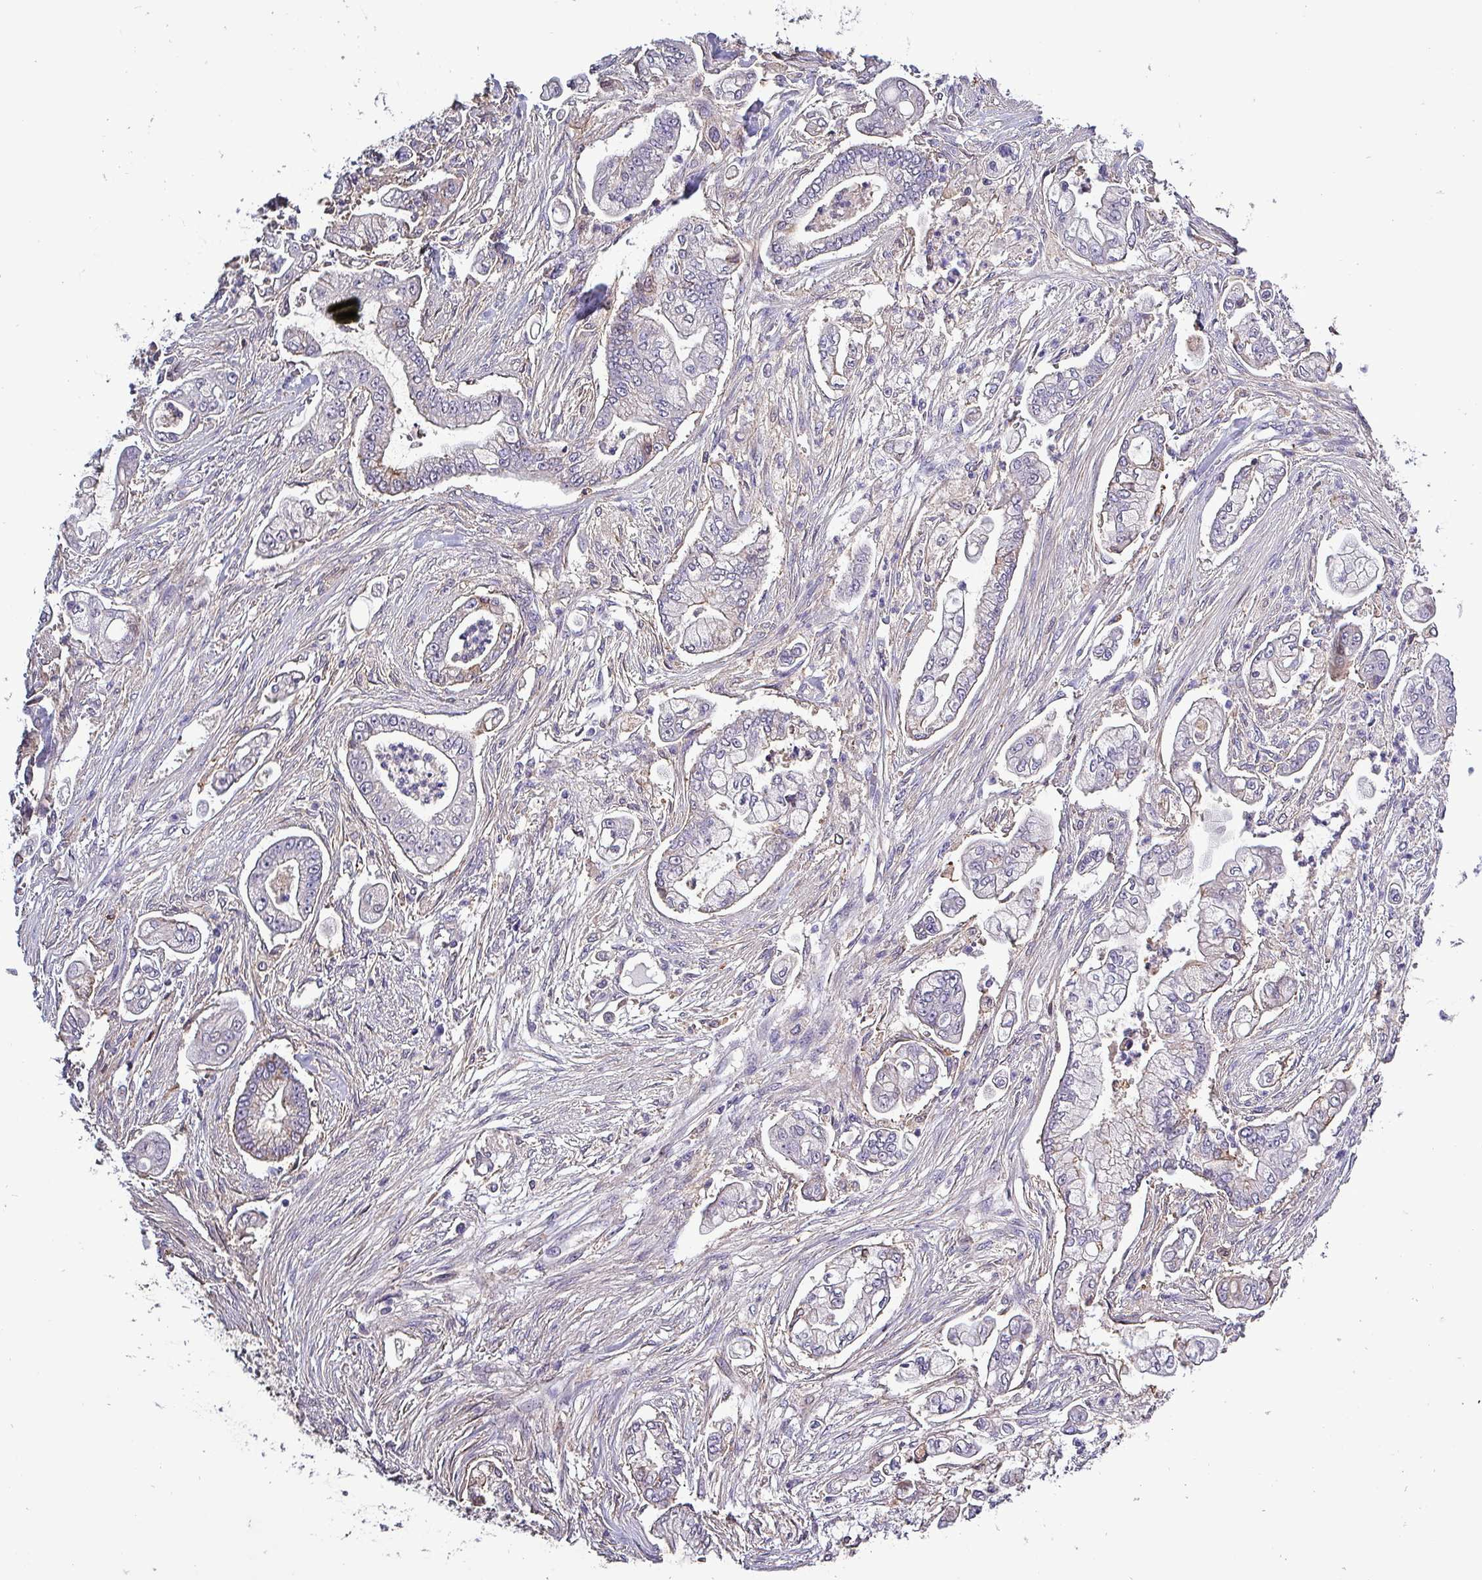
{"staining": {"intensity": "negative", "quantity": "none", "location": "none"}, "tissue": "pancreatic cancer", "cell_type": "Tumor cells", "image_type": "cancer", "snomed": [{"axis": "morphology", "description": "Adenocarcinoma, NOS"}, {"axis": "topography", "description": "Pancreas"}], "caption": "This is an immunohistochemistry histopathology image of human pancreatic adenocarcinoma. There is no positivity in tumor cells.", "gene": "HTRA4", "patient": {"sex": "female", "age": 69}}